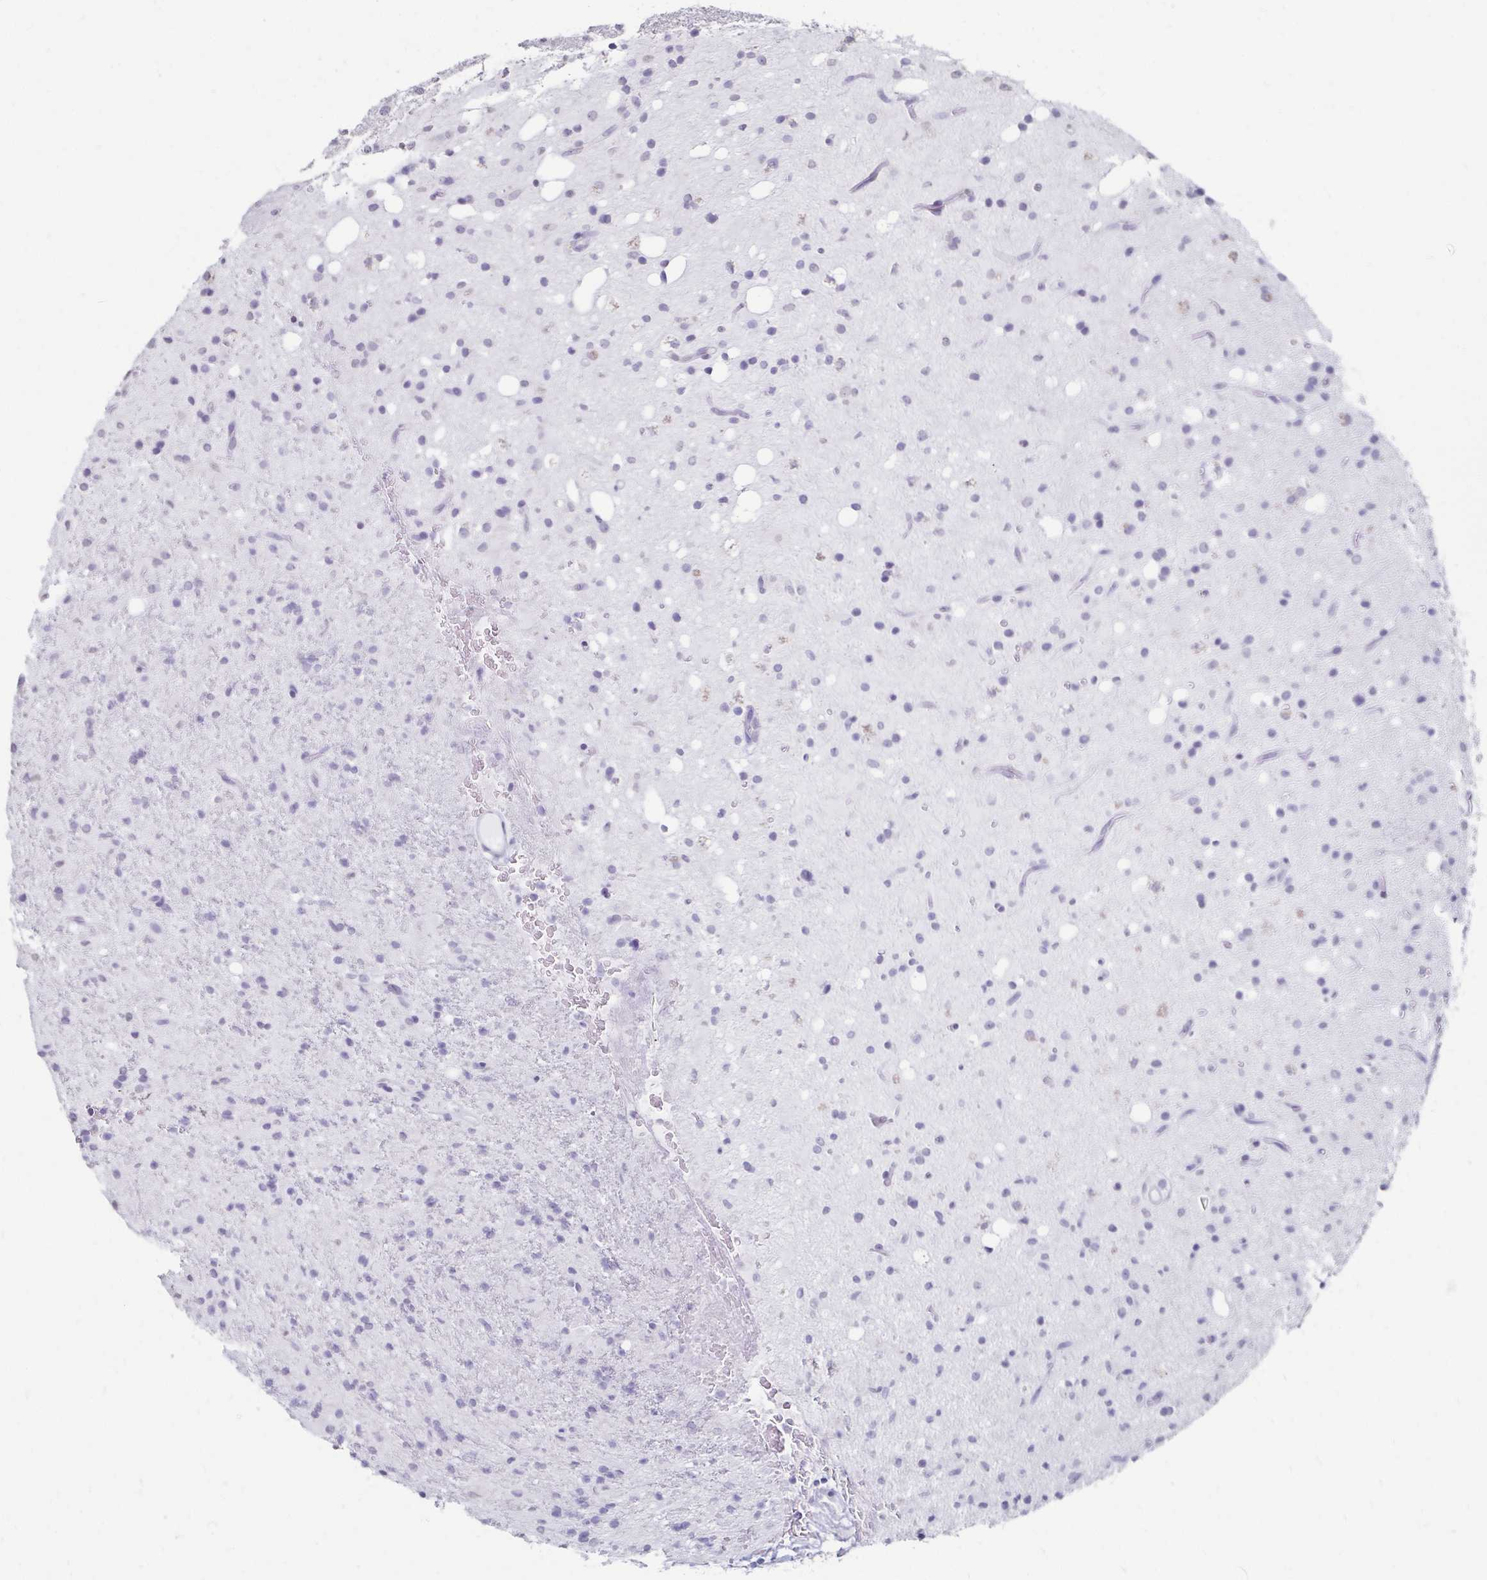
{"staining": {"intensity": "negative", "quantity": "none", "location": "none"}, "tissue": "glioma", "cell_type": "Tumor cells", "image_type": "cancer", "snomed": [{"axis": "morphology", "description": "Glioma, malignant, Low grade"}, {"axis": "topography", "description": "Brain"}], "caption": "Image shows no protein expression in tumor cells of glioma tissue.", "gene": "TOMM34", "patient": {"sex": "female", "age": 33}}